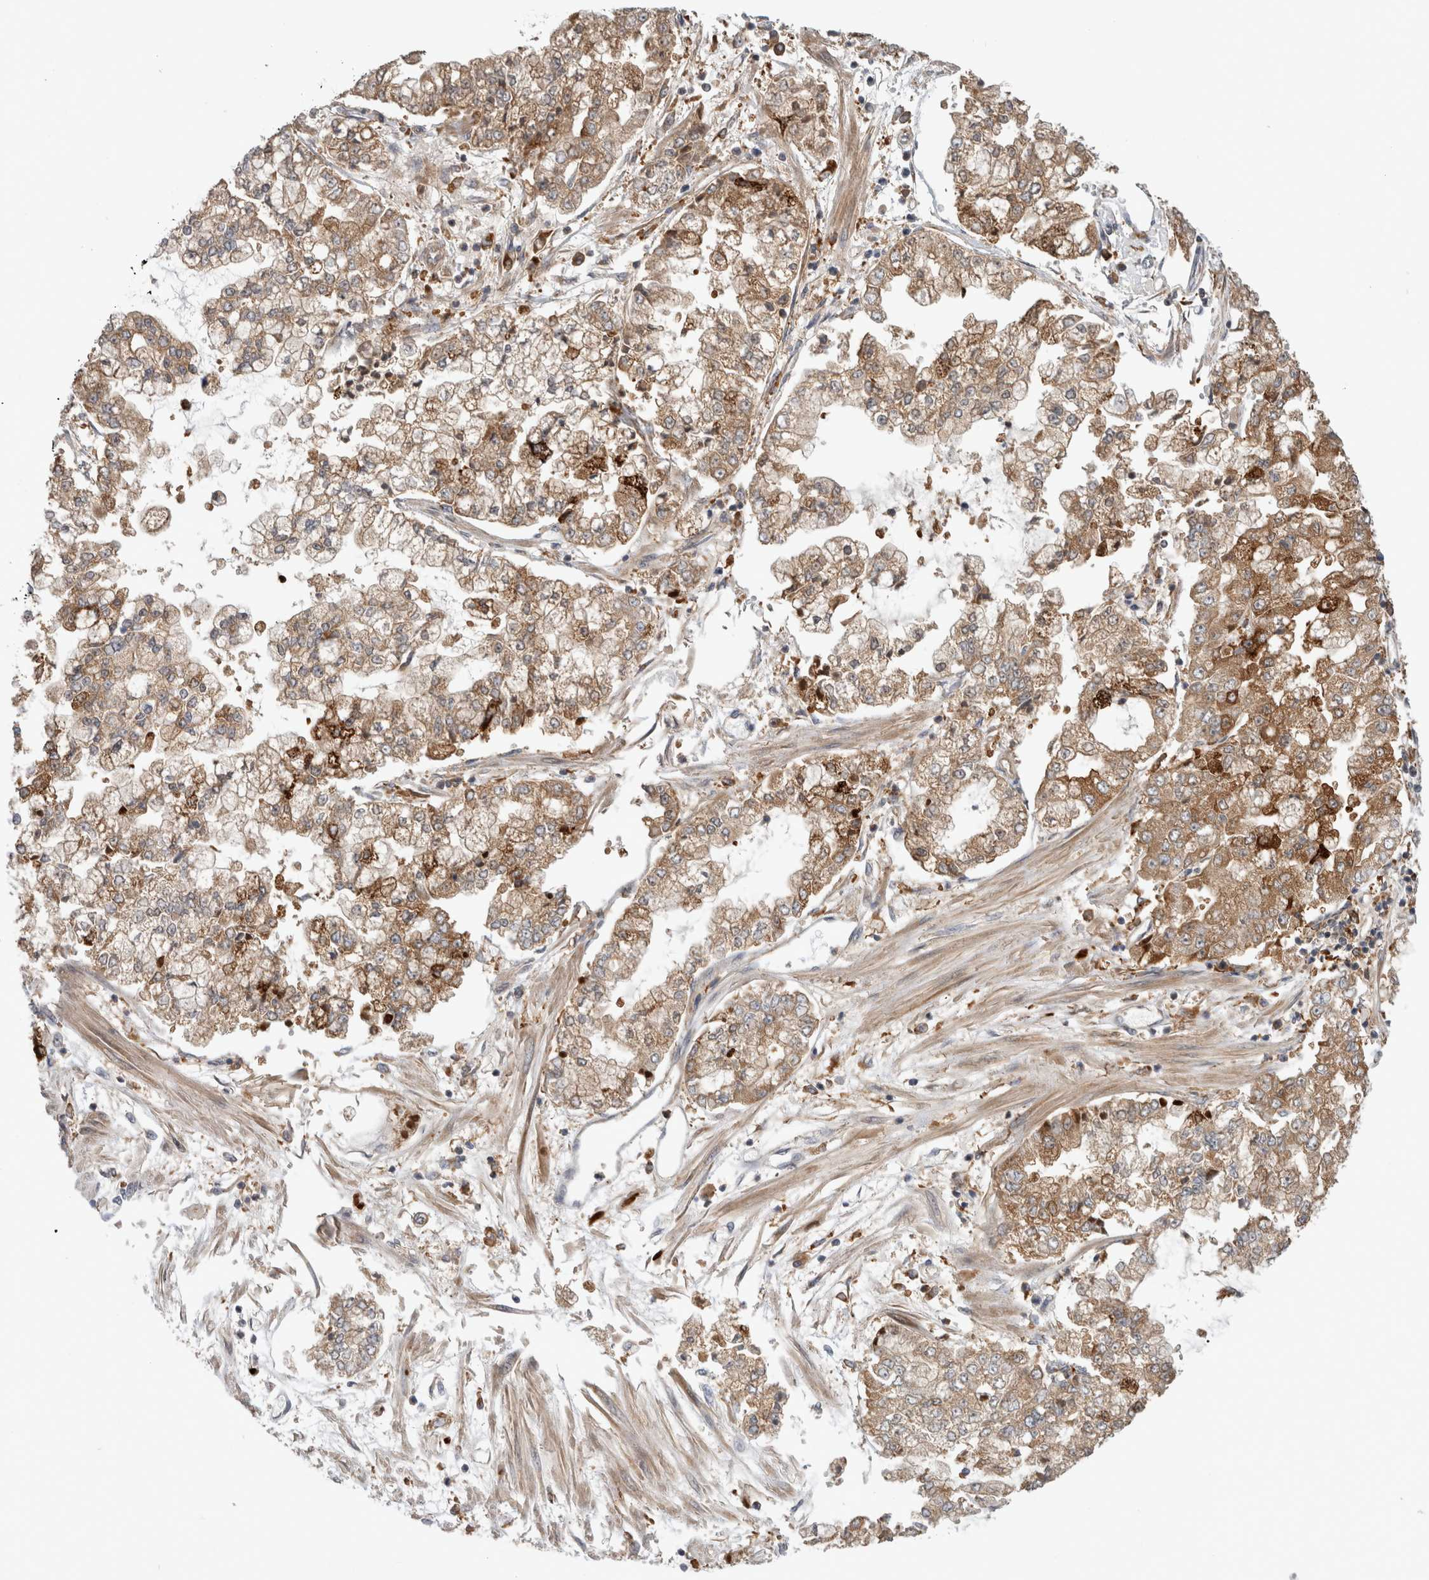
{"staining": {"intensity": "moderate", "quantity": ">75%", "location": "cytoplasmic/membranous"}, "tissue": "stomach cancer", "cell_type": "Tumor cells", "image_type": "cancer", "snomed": [{"axis": "morphology", "description": "Adenocarcinoma, NOS"}, {"axis": "topography", "description": "Stomach"}], "caption": "IHC staining of stomach adenocarcinoma, which shows medium levels of moderate cytoplasmic/membranous staining in about >75% of tumor cells indicating moderate cytoplasmic/membranous protein expression. The staining was performed using DAB (3,3'-diaminobenzidine) (brown) for protein detection and nuclei were counterstained in hematoxylin (blue).", "gene": "ADGRL3", "patient": {"sex": "male", "age": 76}}